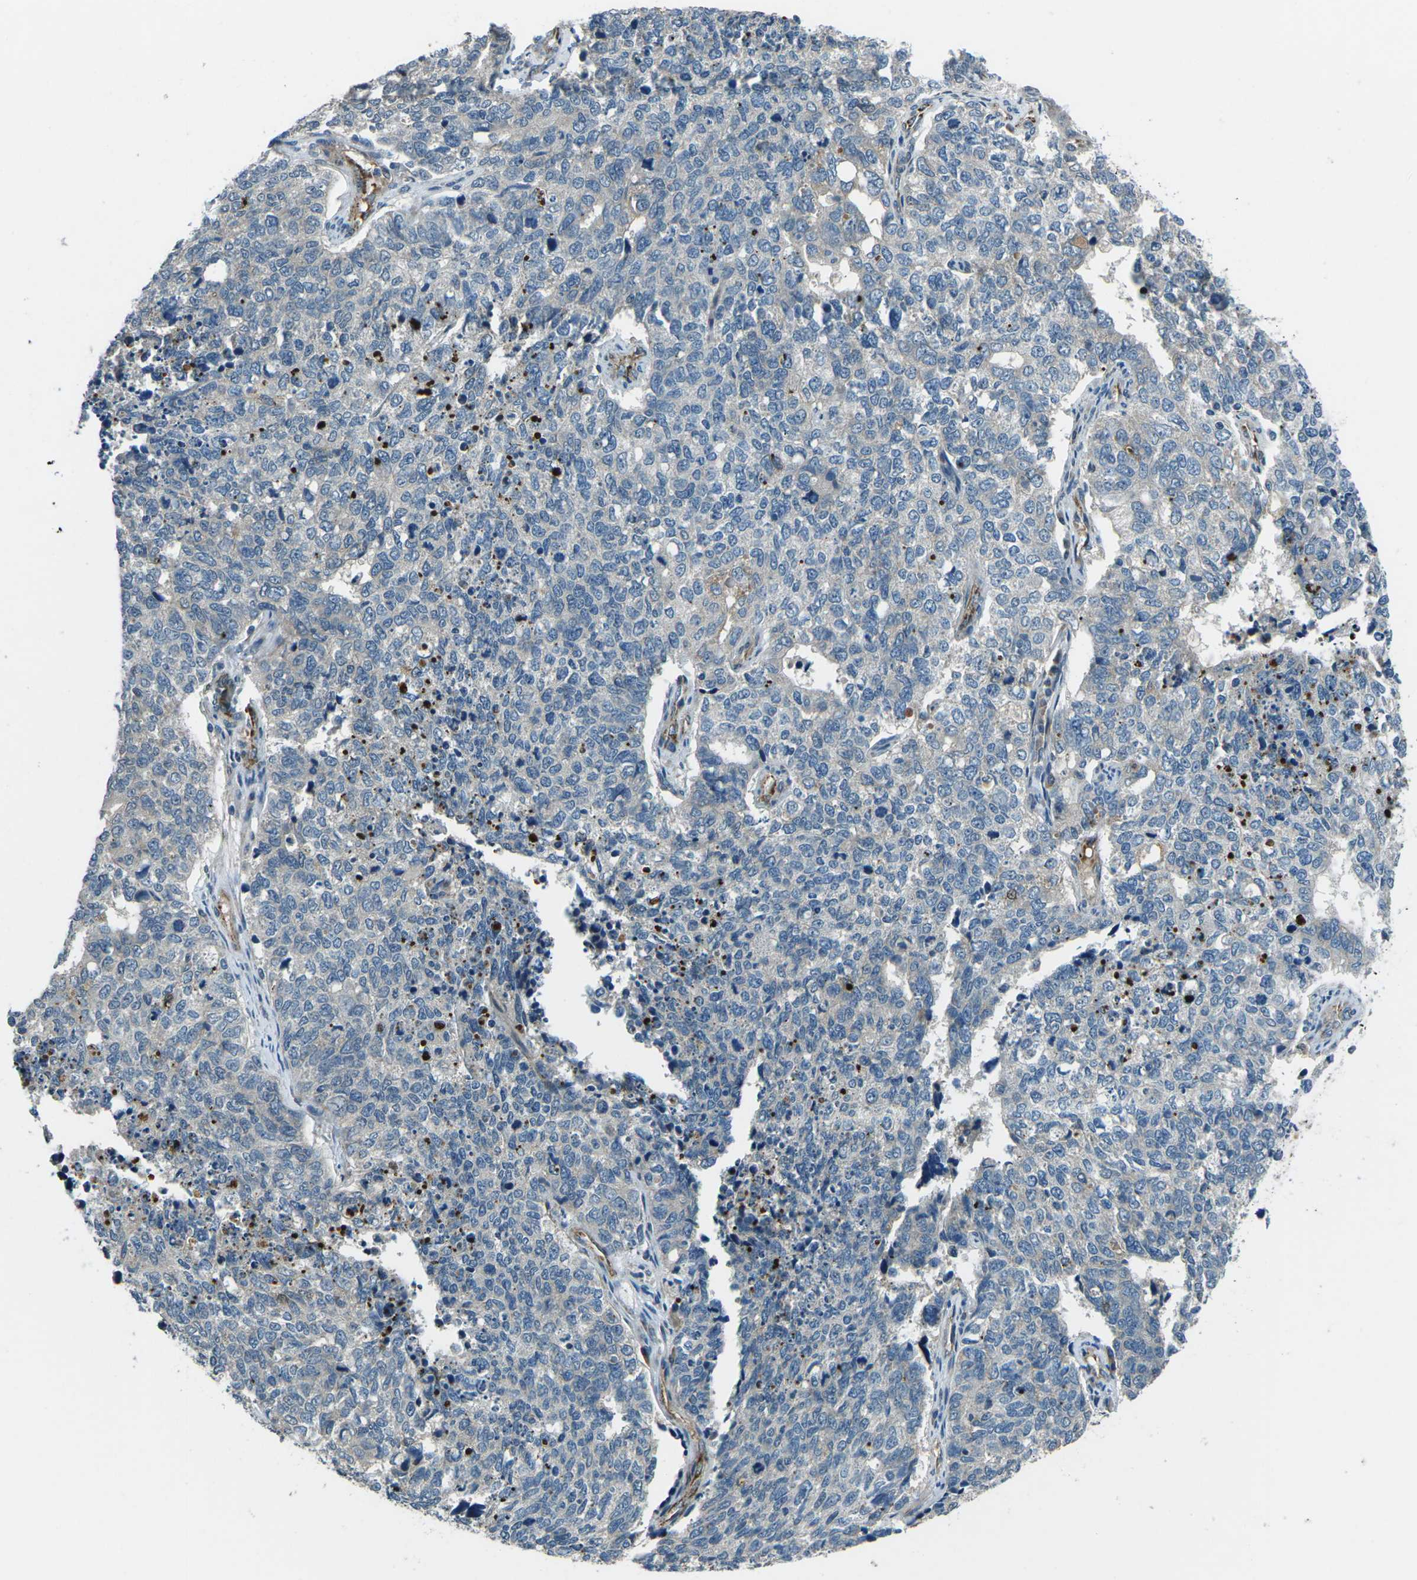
{"staining": {"intensity": "negative", "quantity": "none", "location": "none"}, "tissue": "cervical cancer", "cell_type": "Tumor cells", "image_type": "cancer", "snomed": [{"axis": "morphology", "description": "Squamous cell carcinoma, NOS"}, {"axis": "topography", "description": "Cervix"}], "caption": "A high-resolution photomicrograph shows immunohistochemistry (IHC) staining of squamous cell carcinoma (cervical), which exhibits no significant staining in tumor cells.", "gene": "AFAP1", "patient": {"sex": "female", "age": 63}}